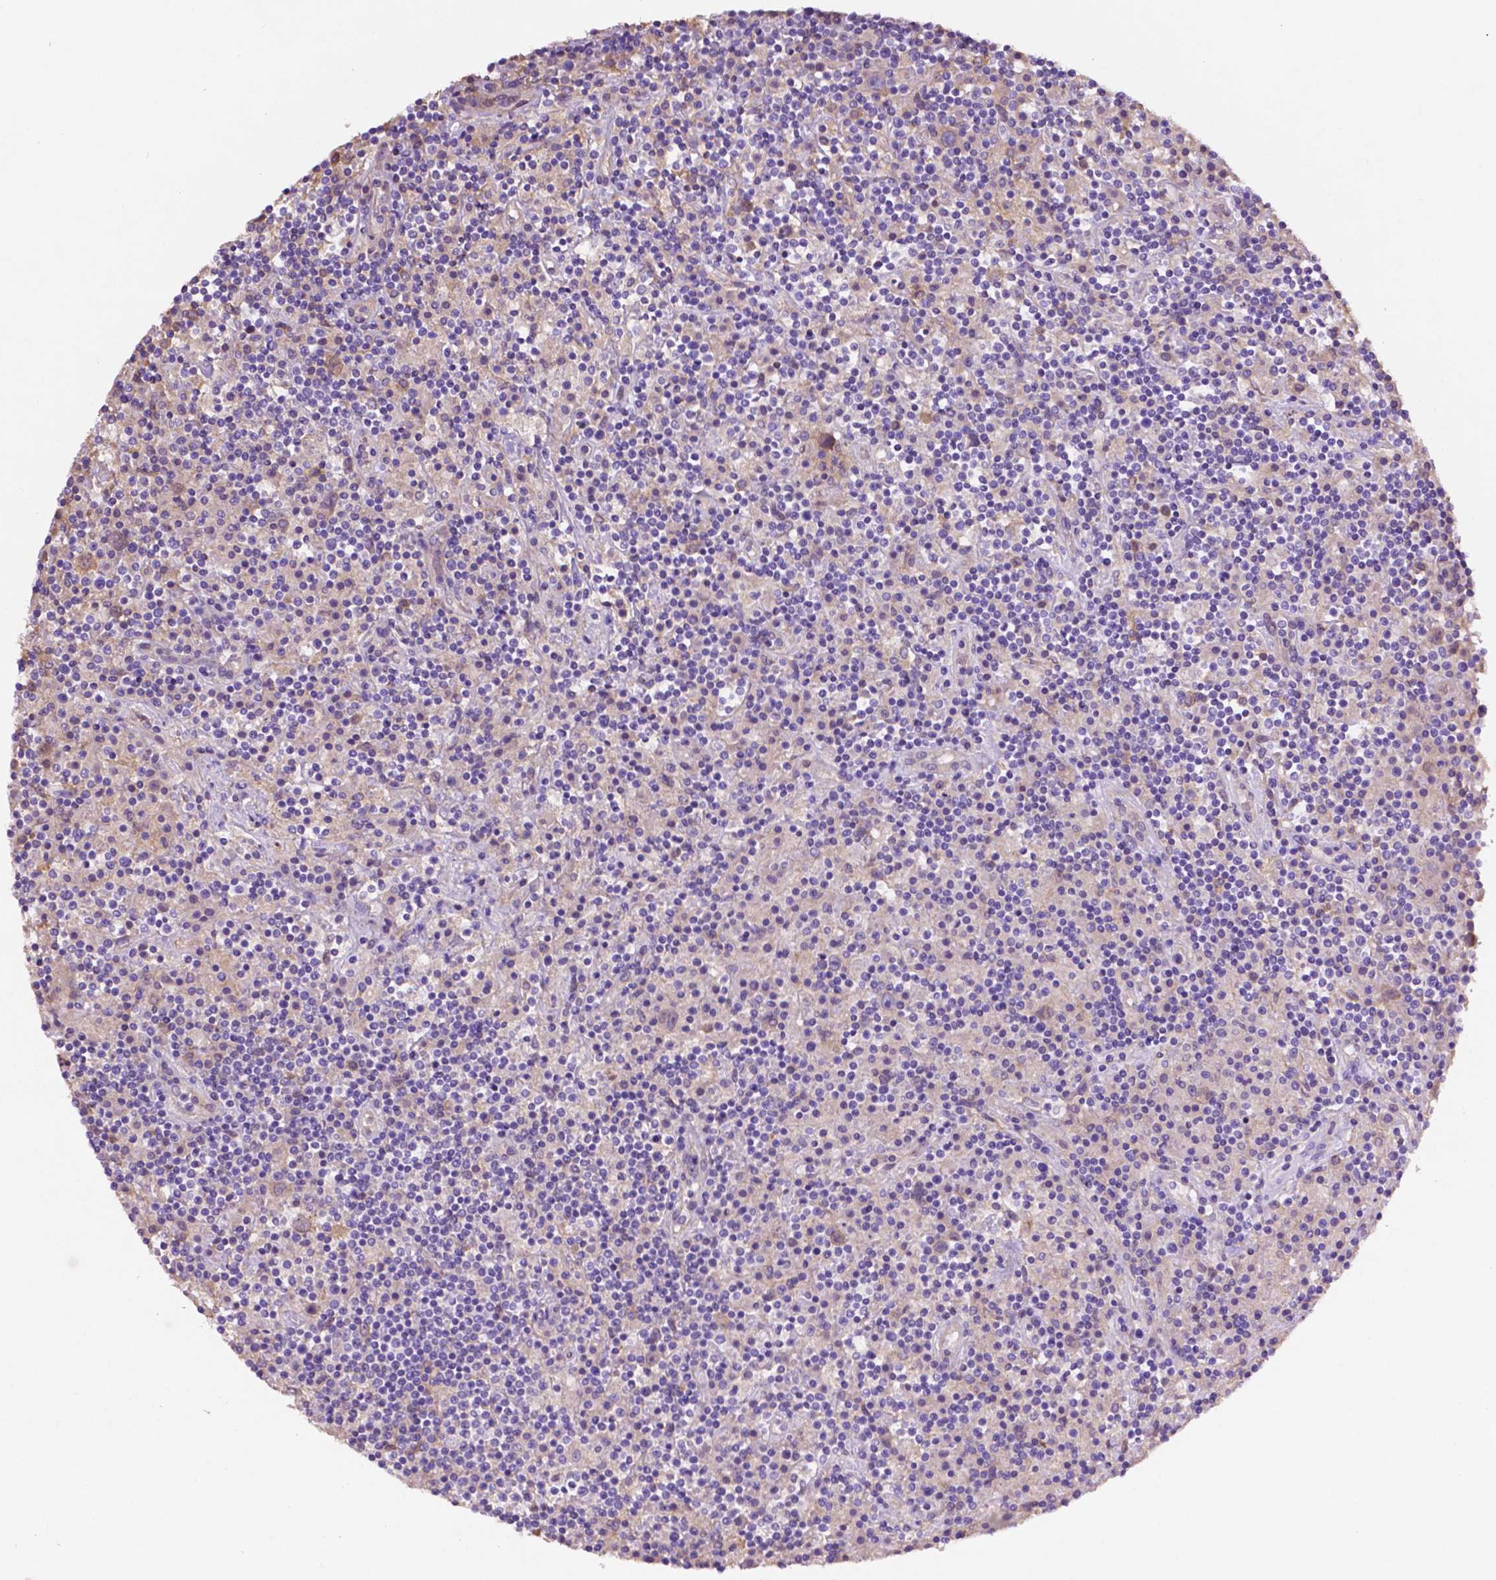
{"staining": {"intensity": "weak", "quantity": "<25%", "location": "cytoplasmic/membranous"}, "tissue": "lymphoma", "cell_type": "Tumor cells", "image_type": "cancer", "snomed": [{"axis": "morphology", "description": "Hodgkin's disease, NOS"}, {"axis": "topography", "description": "Lymph node"}], "caption": "High power microscopy micrograph of an immunohistochemistry histopathology image of Hodgkin's disease, revealing no significant positivity in tumor cells.", "gene": "GDPD5", "patient": {"sex": "male", "age": 70}}